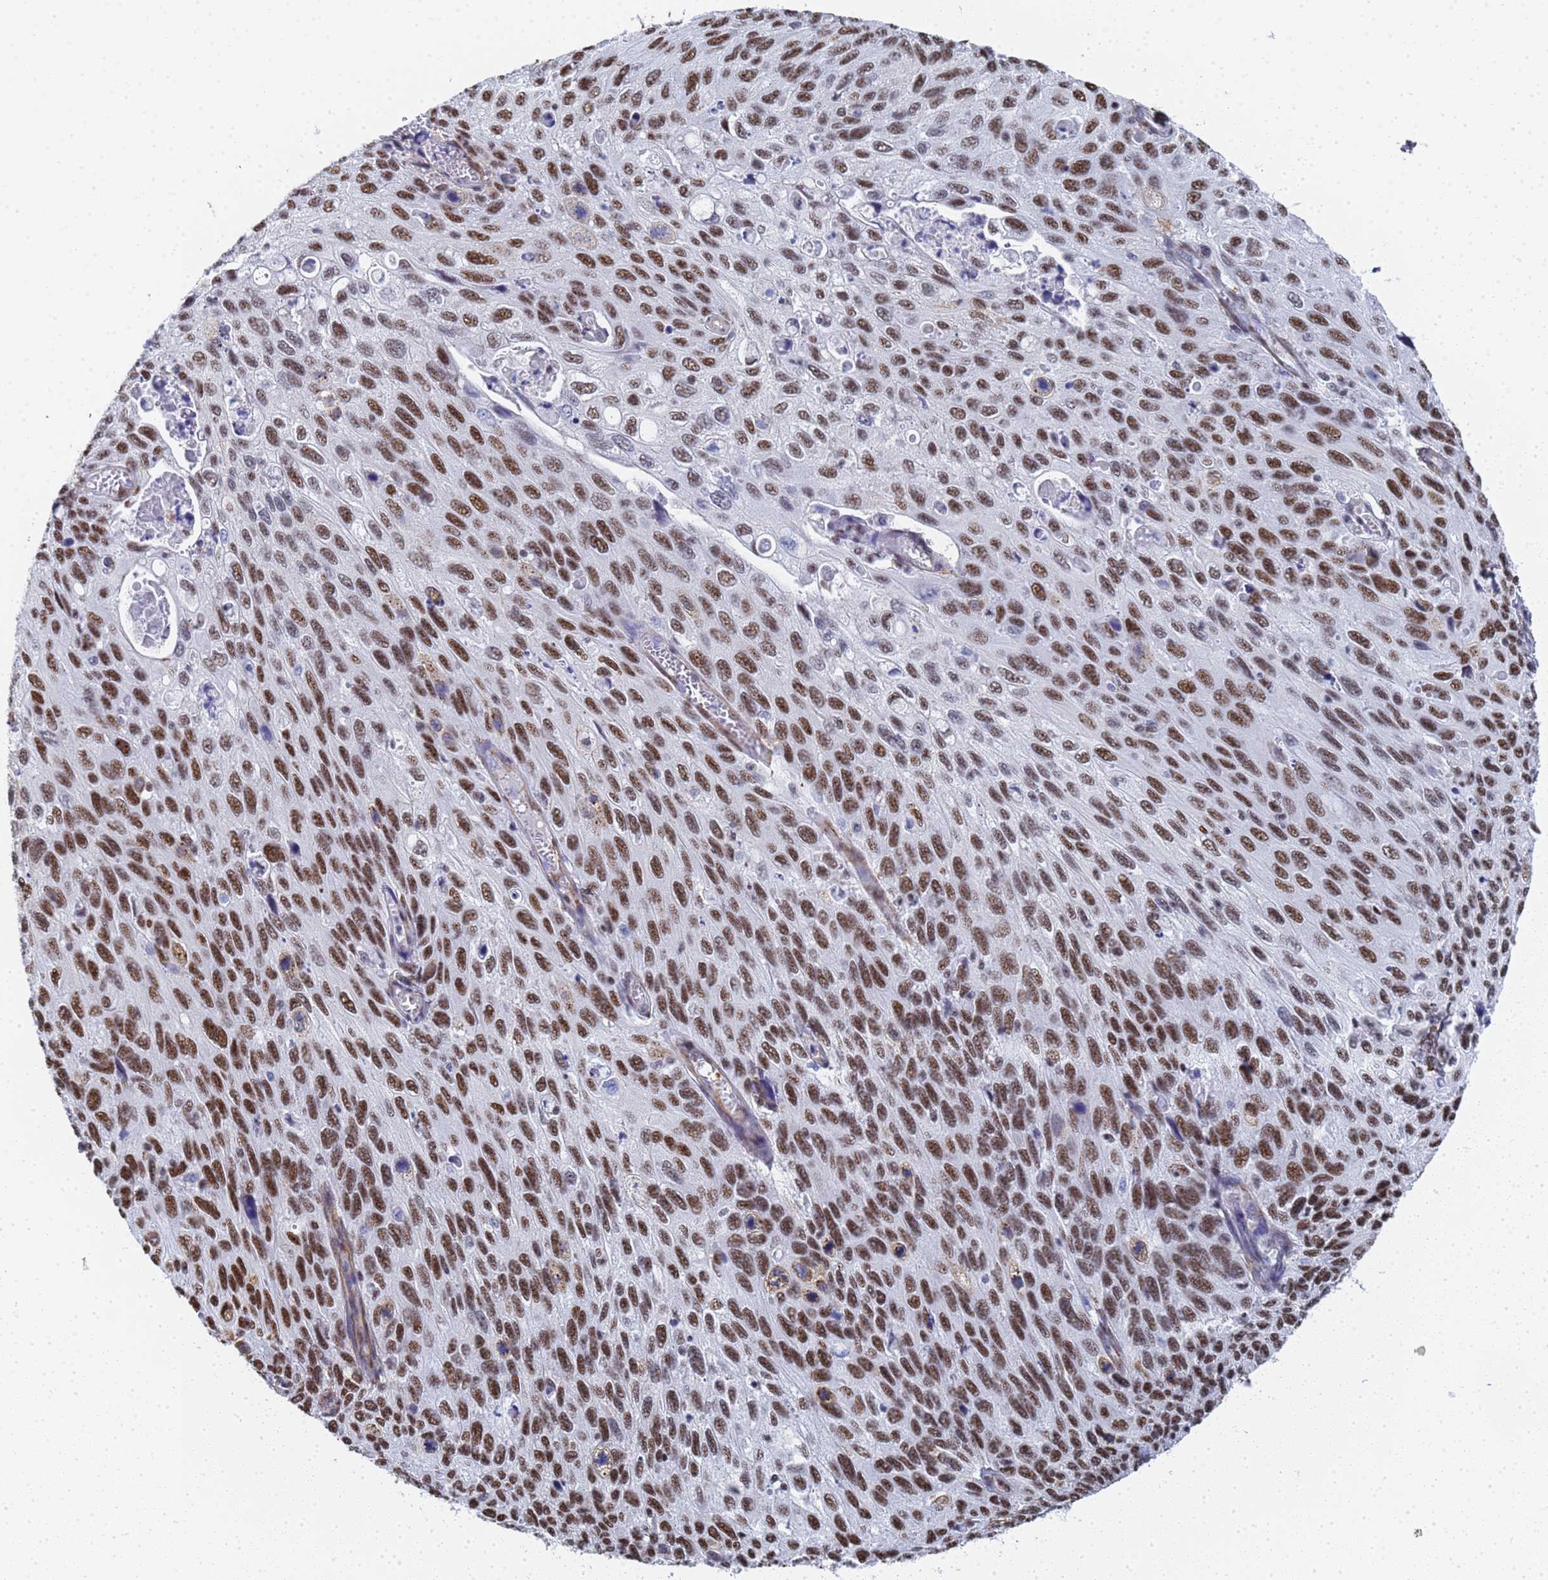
{"staining": {"intensity": "strong", "quantity": ">75%", "location": "nuclear"}, "tissue": "cervical cancer", "cell_type": "Tumor cells", "image_type": "cancer", "snomed": [{"axis": "morphology", "description": "Squamous cell carcinoma, NOS"}, {"axis": "topography", "description": "Cervix"}], "caption": "There is high levels of strong nuclear expression in tumor cells of squamous cell carcinoma (cervical), as demonstrated by immunohistochemical staining (brown color).", "gene": "PRRT4", "patient": {"sex": "female", "age": 70}}